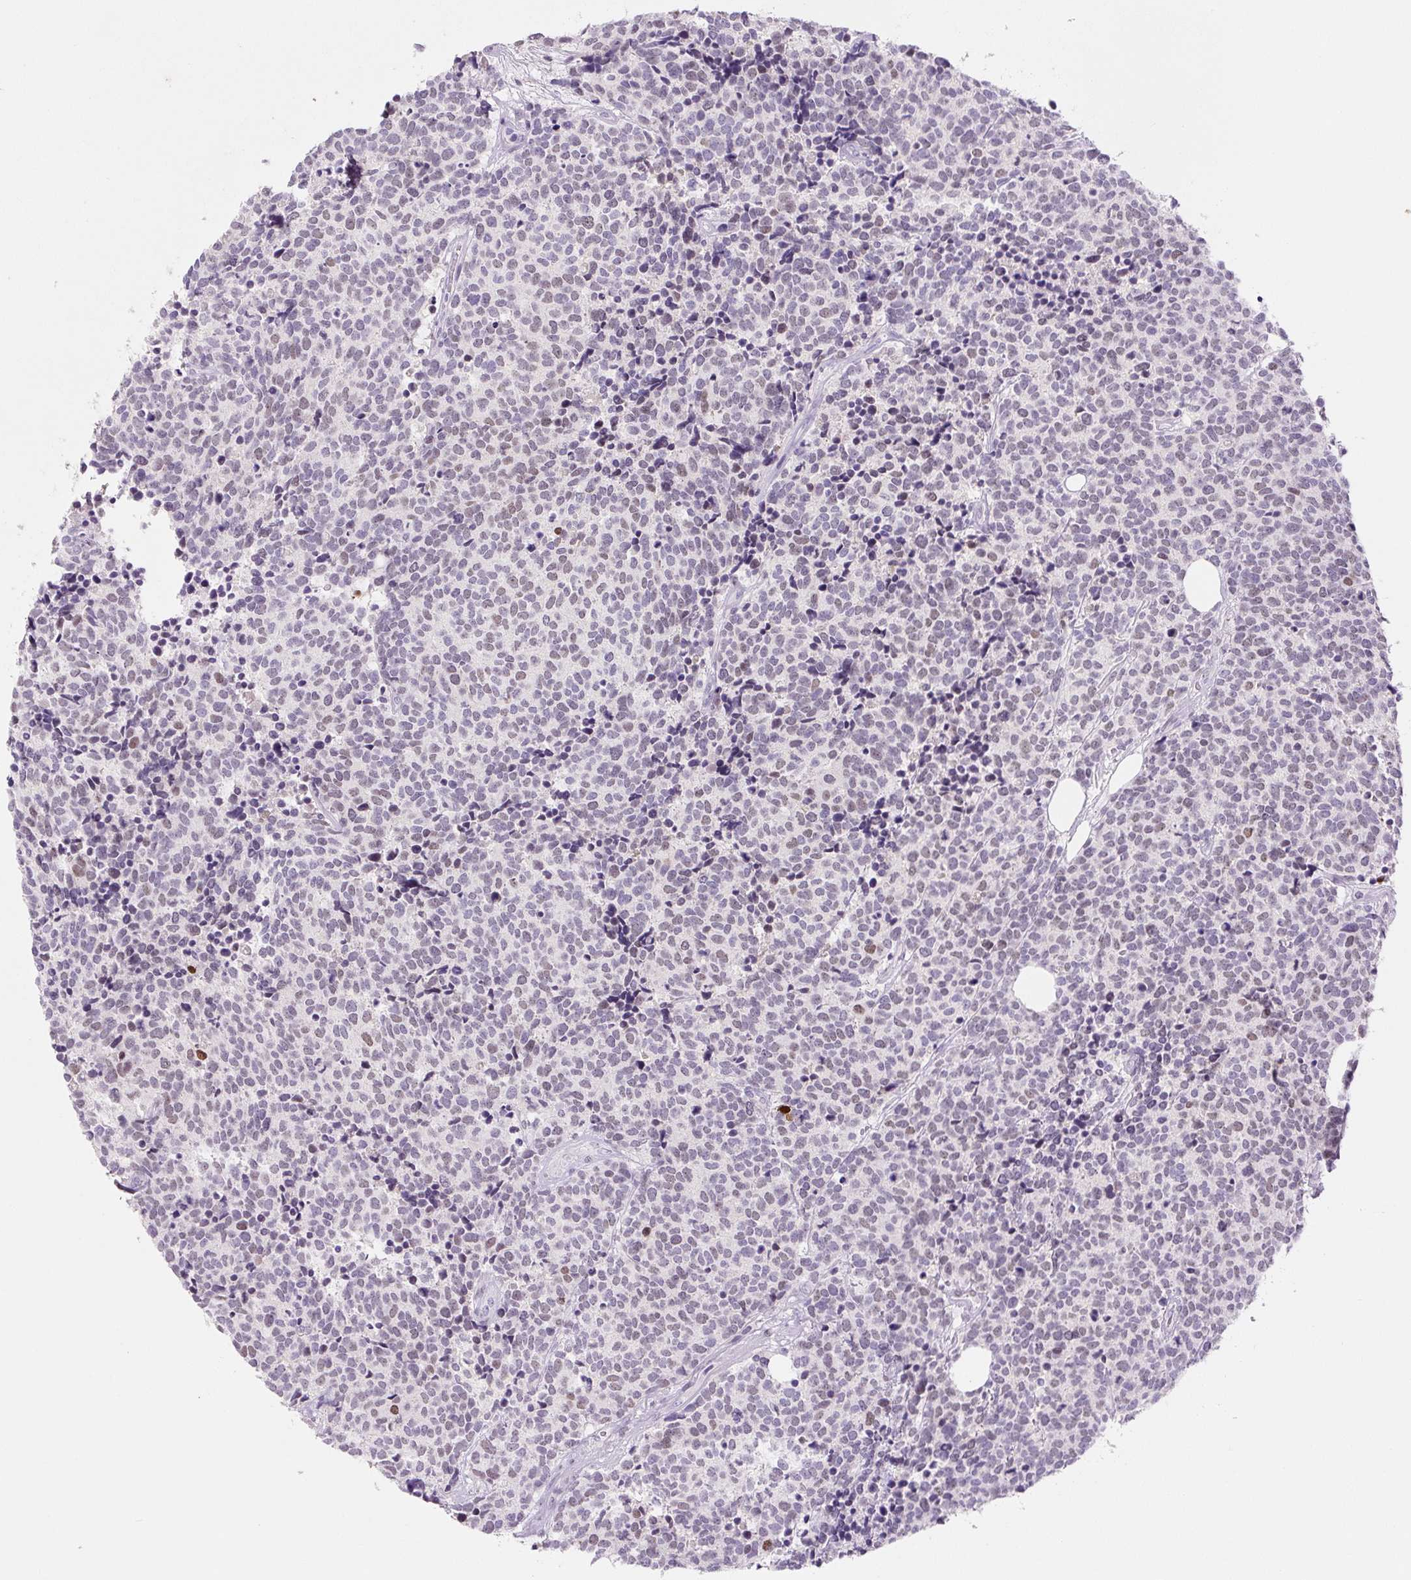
{"staining": {"intensity": "weak", "quantity": "25%-75%", "location": "nuclear"}, "tissue": "carcinoid", "cell_type": "Tumor cells", "image_type": "cancer", "snomed": [{"axis": "morphology", "description": "Carcinoid, malignant, NOS"}, {"axis": "topography", "description": "Skin"}], "caption": "An IHC photomicrograph of tumor tissue is shown. Protein staining in brown highlights weak nuclear positivity in carcinoid within tumor cells. The staining is performed using DAB brown chromogen to label protein expression. The nuclei are counter-stained blue using hematoxylin.", "gene": "SIX1", "patient": {"sex": "female", "age": 79}}